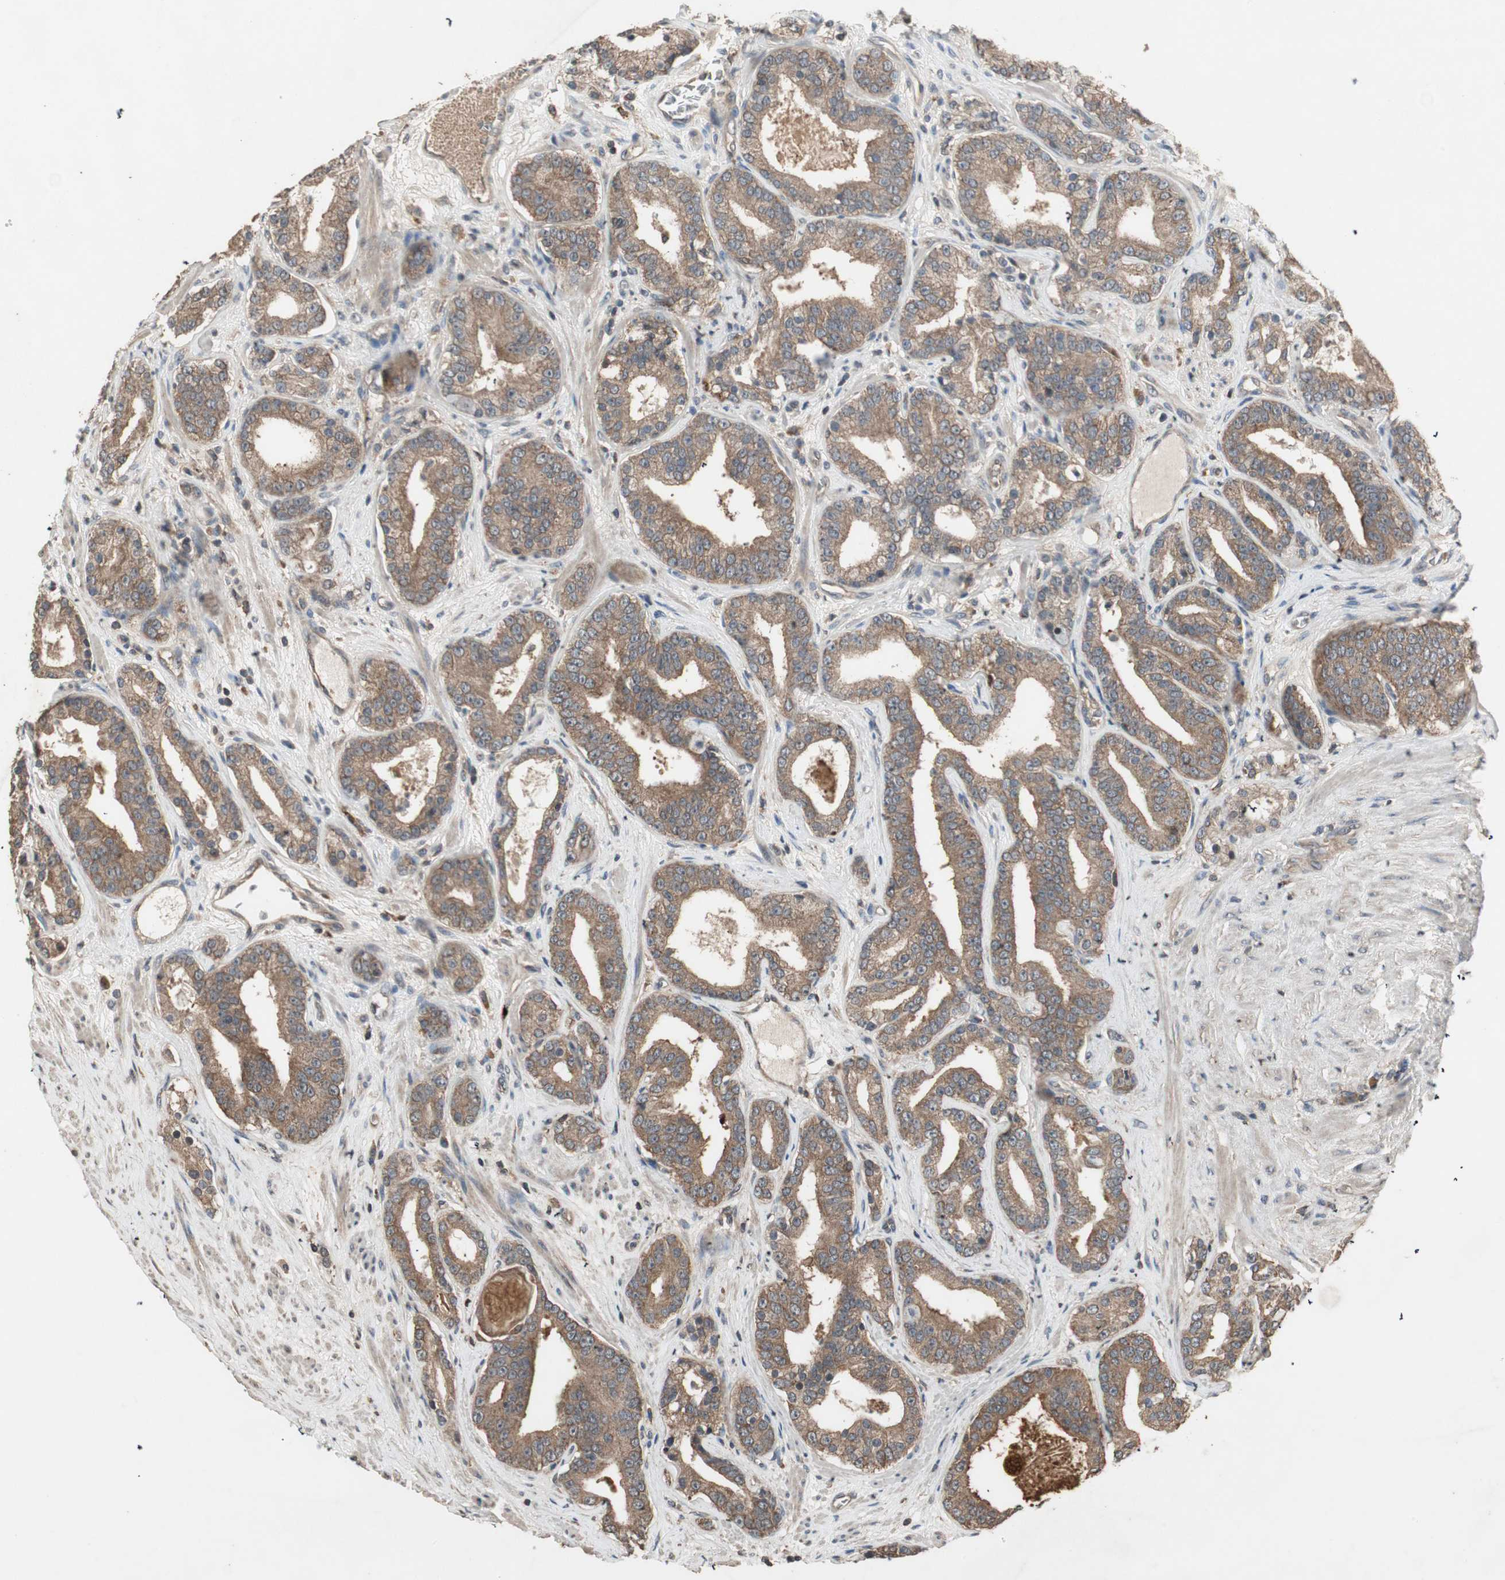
{"staining": {"intensity": "moderate", "quantity": ">75%", "location": "cytoplasmic/membranous"}, "tissue": "prostate cancer", "cell_type": "Tumor cells", "image_type": "cancer", "snomed": [{"axis": "morphology", "description": "Adenocarcinoma, Low grade"}, {"axis": "topography", "description": "Prostate"}], "caption": "Moderate cytoplasmic/membranous staining for a protein is appreciated in about >75% of tumor cells of low-grade adenocarcinoma (prostate) using IHC.", "gene": "UBAC1", "patient": {"sex": "male", "age": 63}}